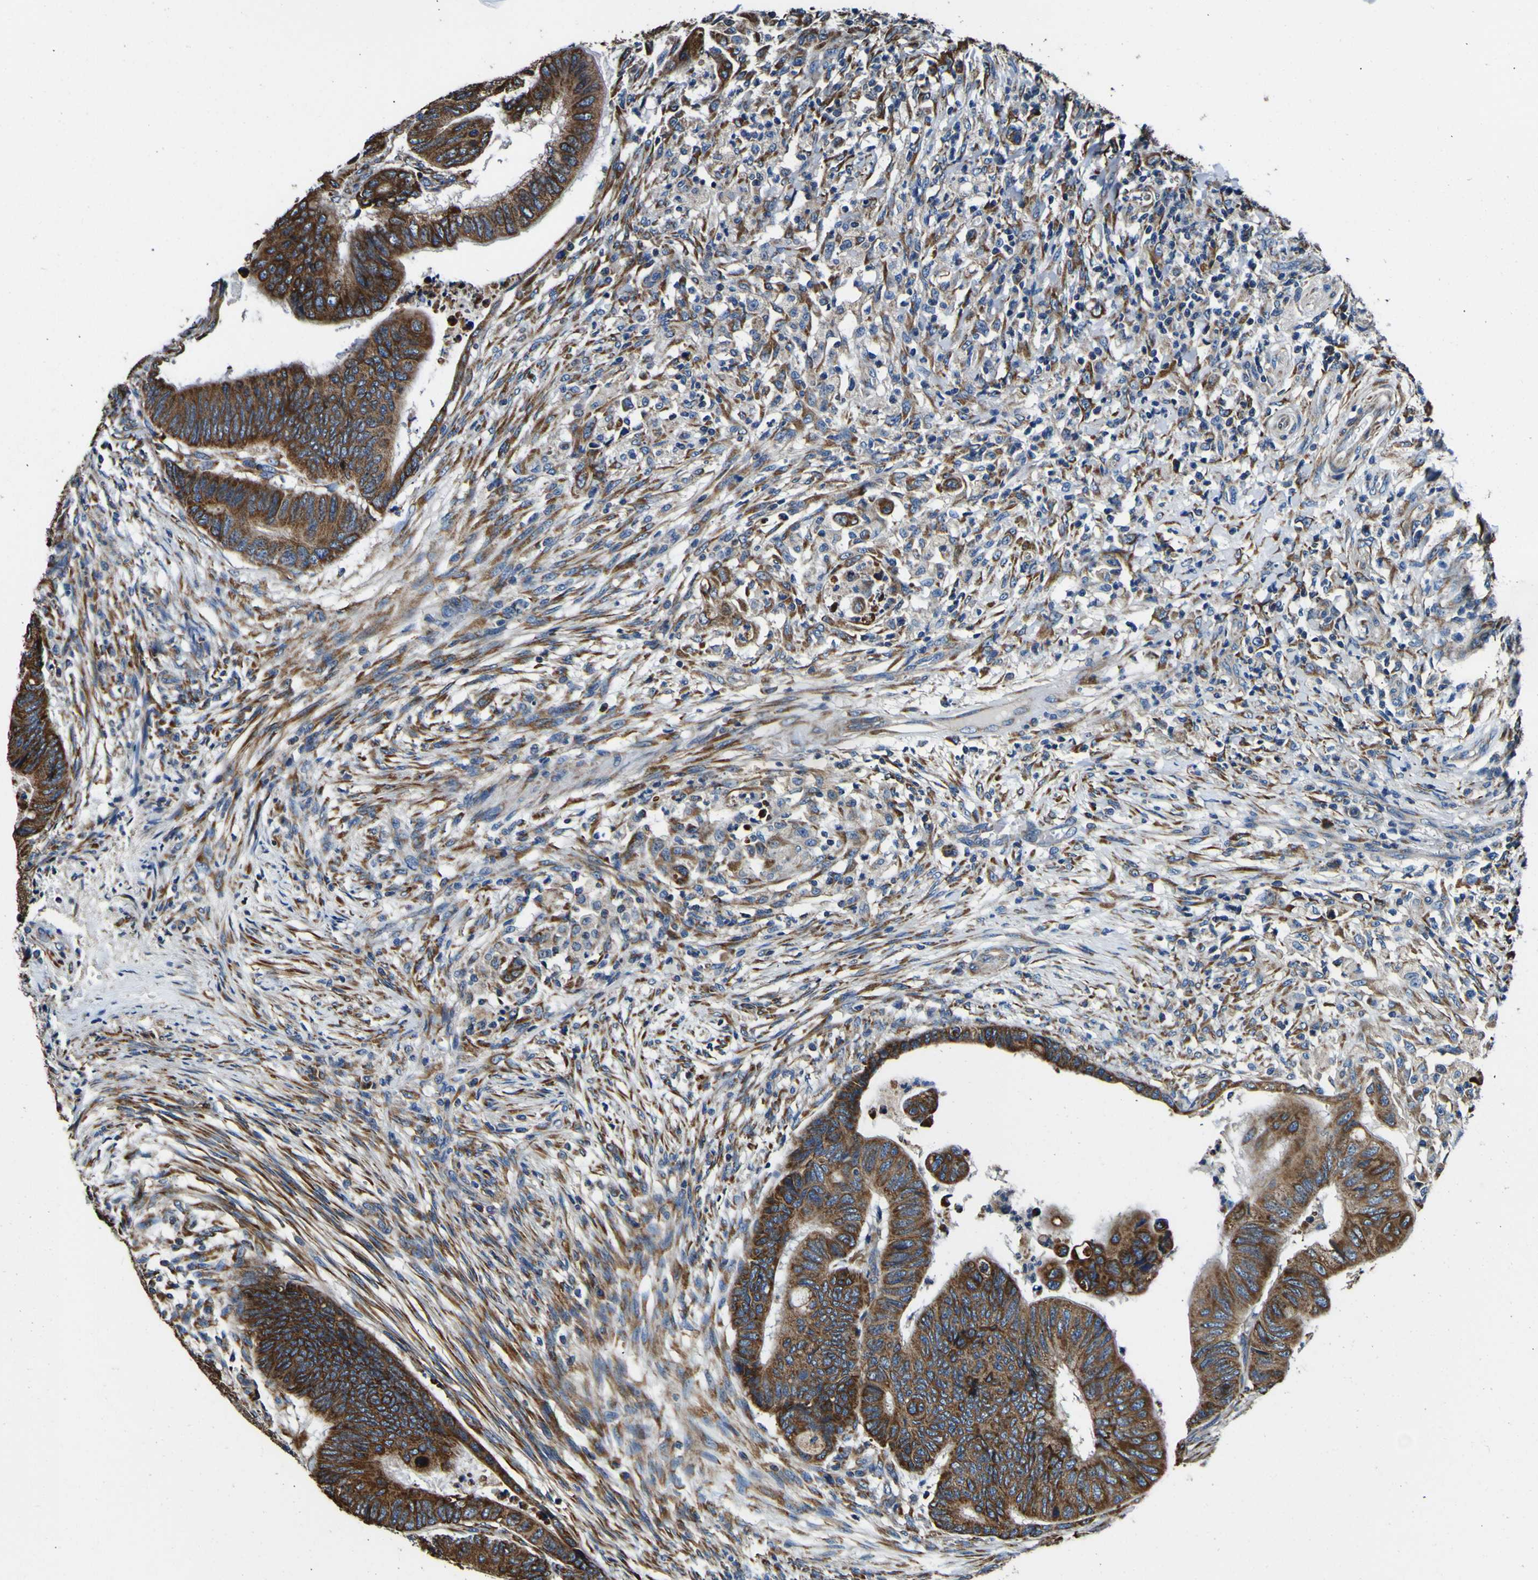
{"staining": {"intensity": "moderate", "quantity": ">75%", "location": "cytoplasmic/membranous"}, "tissue": "colorectal cancer", "cell_type": "Tumor cells", "image_type": "cancer", "snomed": [{"axis": "morphology", "description": "Normal tissue, NOS"}, {"axis": "morphology", "description": "Adenocarcinoma, NOS"}, {"axis": "topography", "description": "Rectum"}, {"axis": "topography", "description": "Peripheral nerve tissue"}], "caption": "This image exhibits IHC staining of adenocarcinoma (colorectal), with medium moderate cytoplasmic/membranous positivity in about >75% of tumor cells.", "gene": "INPP5A", "patient": {"sex": "male", "age": 92}}